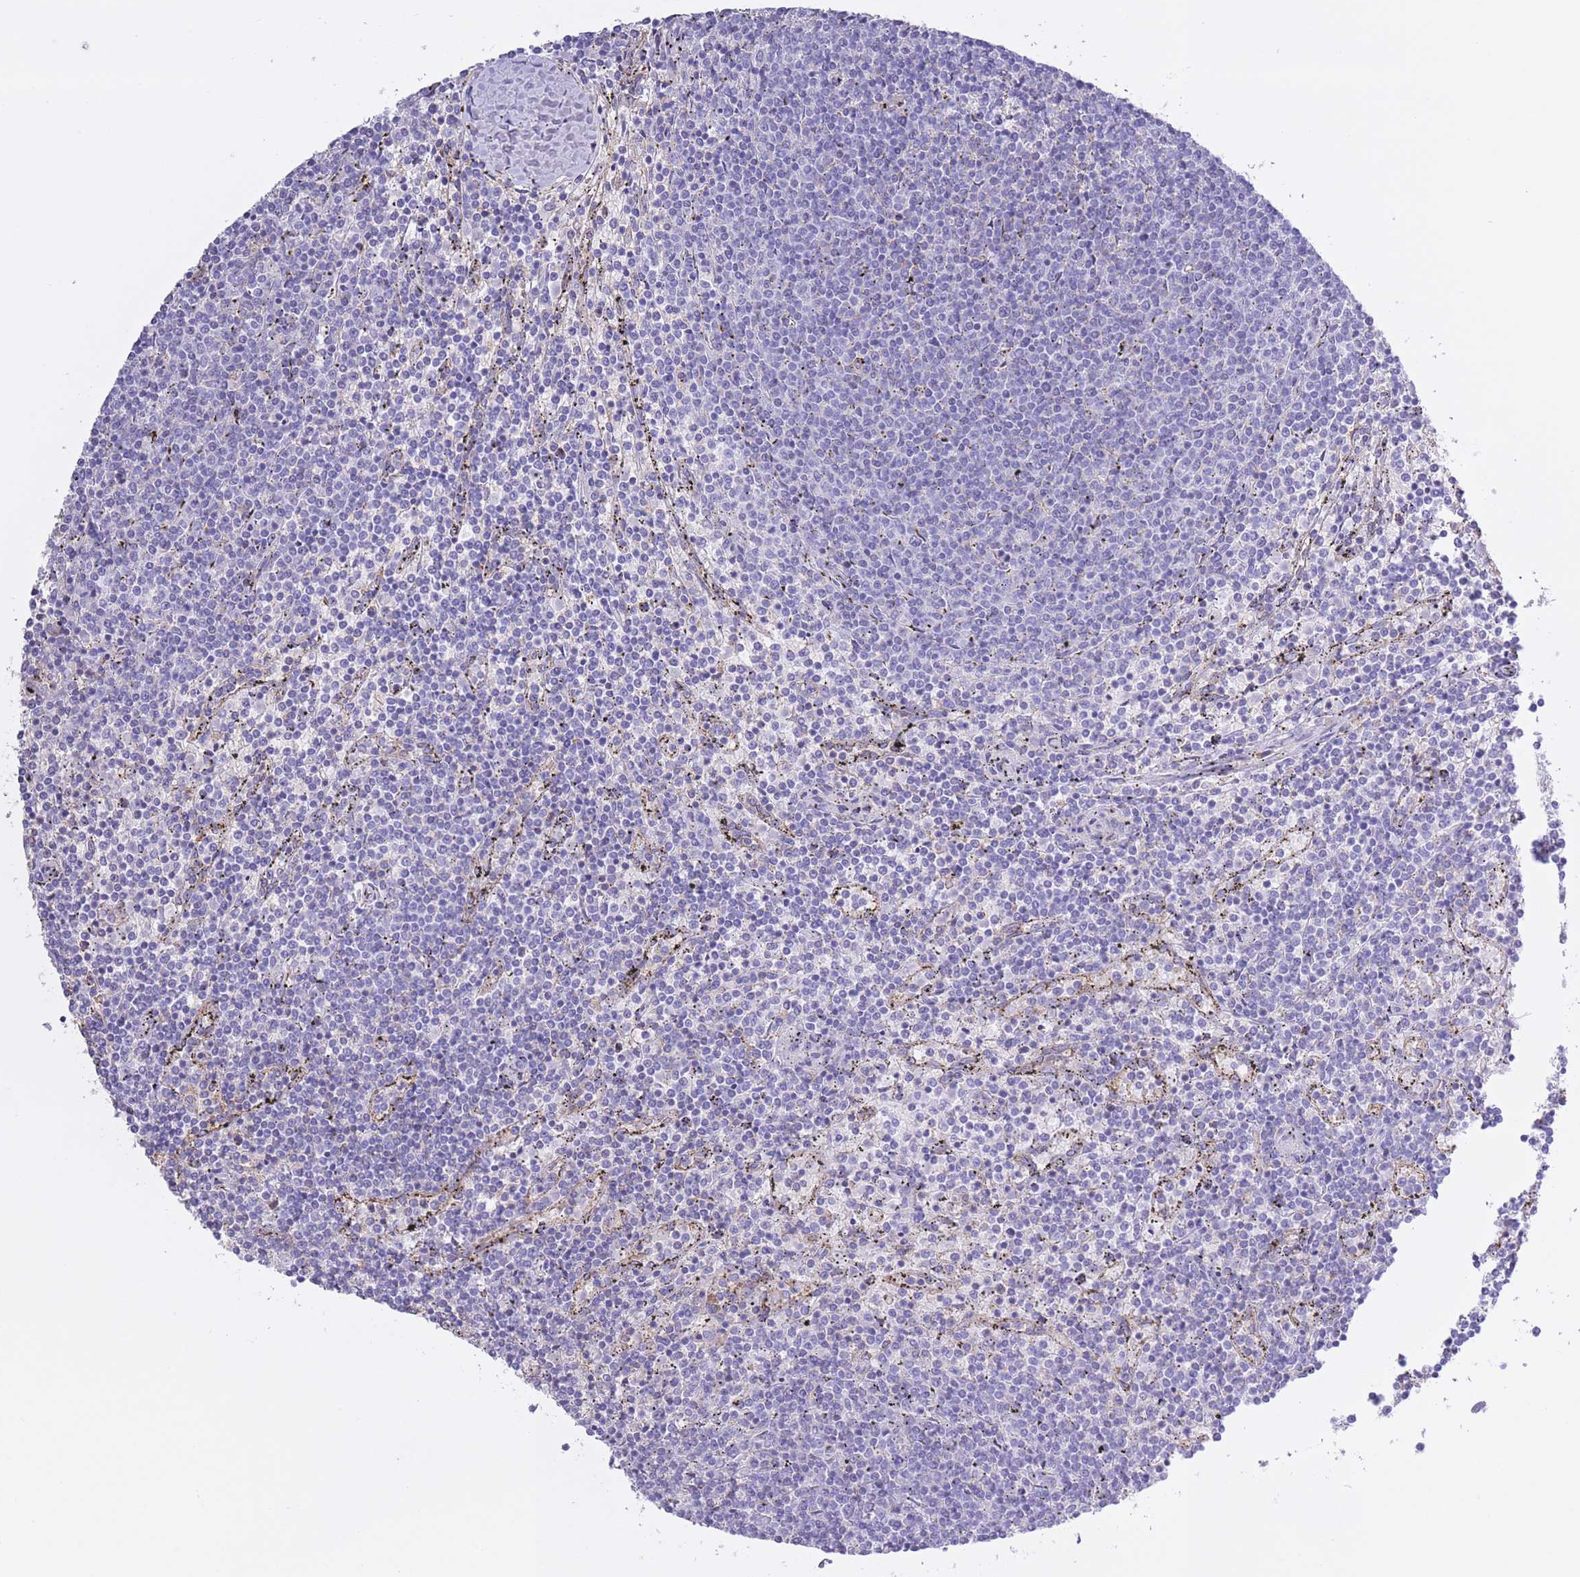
{"staining": {"intensity": "negative", "quantity": "none", "location": "none"}, "tissue": "lymphoma", "cell_type": "Tumor cells", "image_type": "cancer", "snomed": [{"axis": "morphology", "description": "Malignant lymphoma, non-Hodgkin's type, Low grade"}, {"axis": "topography", "description": "Spleen"}], "caption": "Tumor cells show no significant staining in lymphoma.", "gene": "AP3S2", "patient": {"sex": "female", "age": 50}}